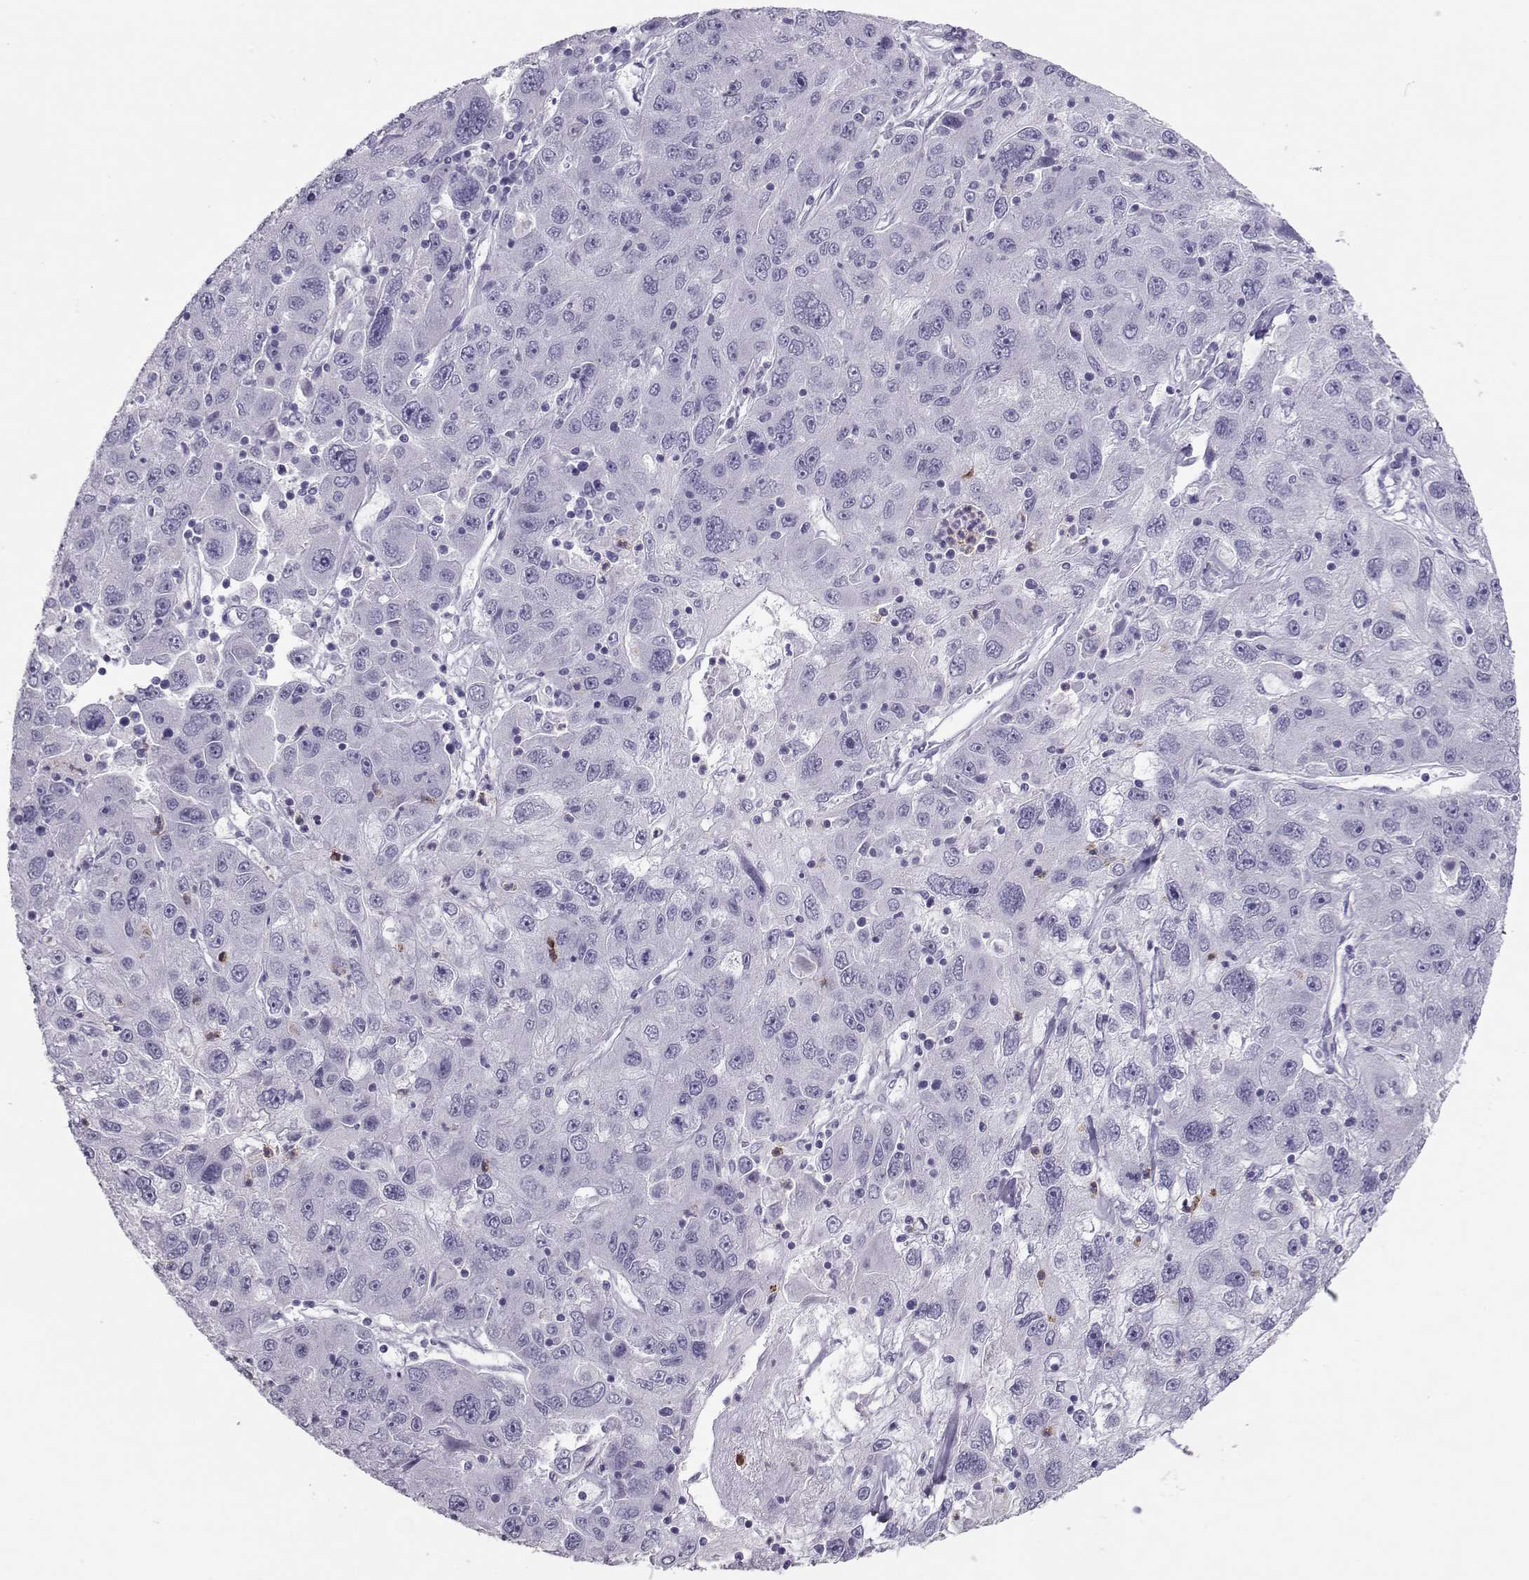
{"staining": {"intensity": "negative", "quantity": "none", "location": "none"}, "tissue": "stomach cancer", "cell_type": "Tumor cells", "image_type": "cancer", "snomed": [{"axis": "morphology", "description": "Adenocarcinoma, NOS"}, {"axis": "topography", "description": "Stomach"}], "caption": "Immunohistochemistry (IHC) micrograph of stomach adenocarcinoma stained for a protein (brown), which reveals no positivity in tumor cells.", "gene": "TRPM7", "patient": {"sex": "male", "age": 56}}